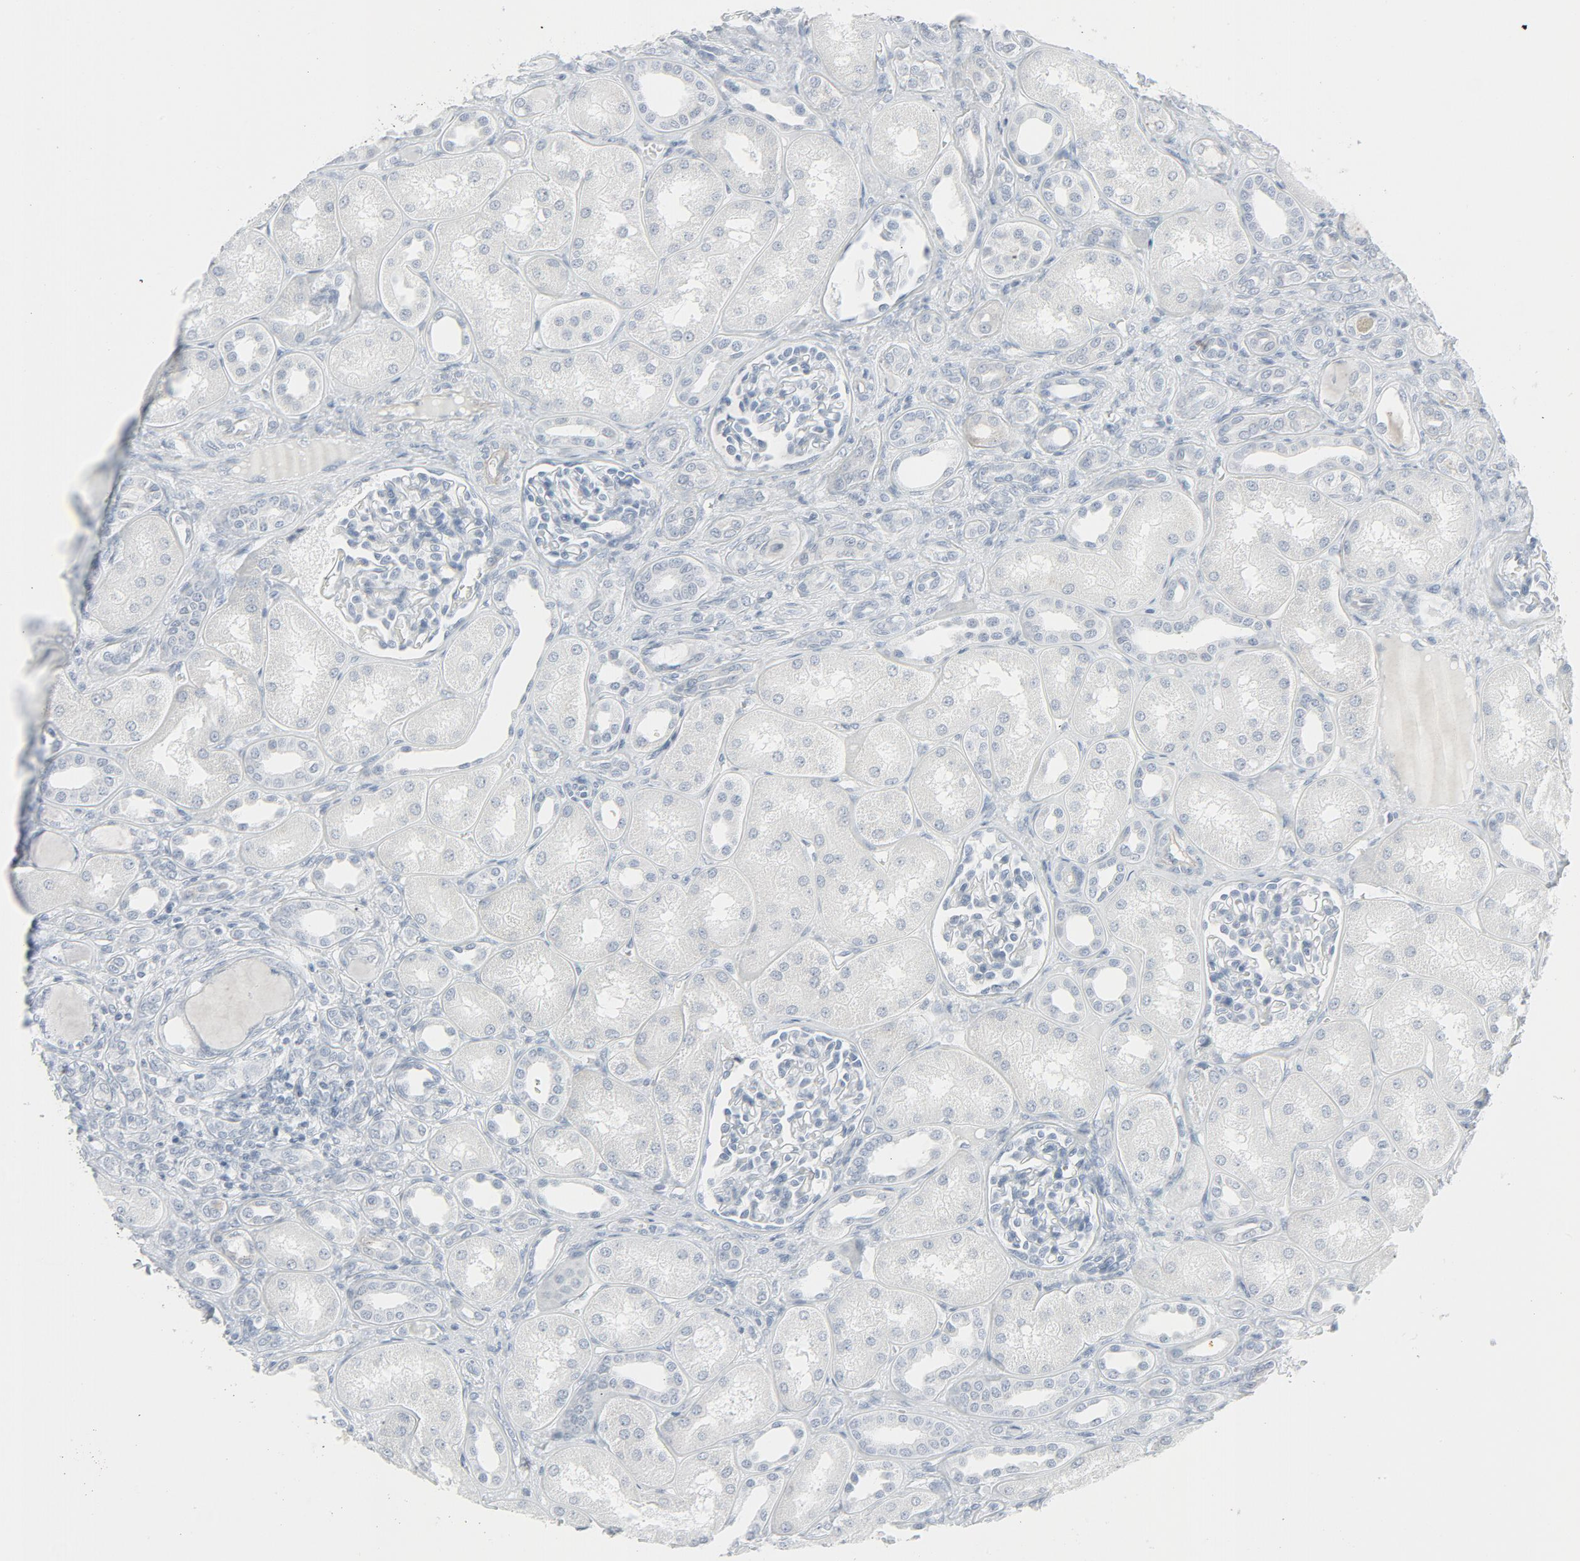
{"staining": {"intensity": "negative", "quantity": "none", "location": "none"}, "tissue": "kidney", "cell_type": "Cells in glomeruli", "image_type": "normal", "snomed": [{"axis": "morphology", "description": "Normal tissue, NOS"}, {"axis": "topography", "description": "Kidney"}], "caption": "Cells in glomeruli are negative for protein expression in normal human kidney. The staining is performed using DAB brown chromogen with nuclei counter-stained in using hematoxylin.", "gene": "FGFR3", "patient": {"sex": "male", "age": 7}}